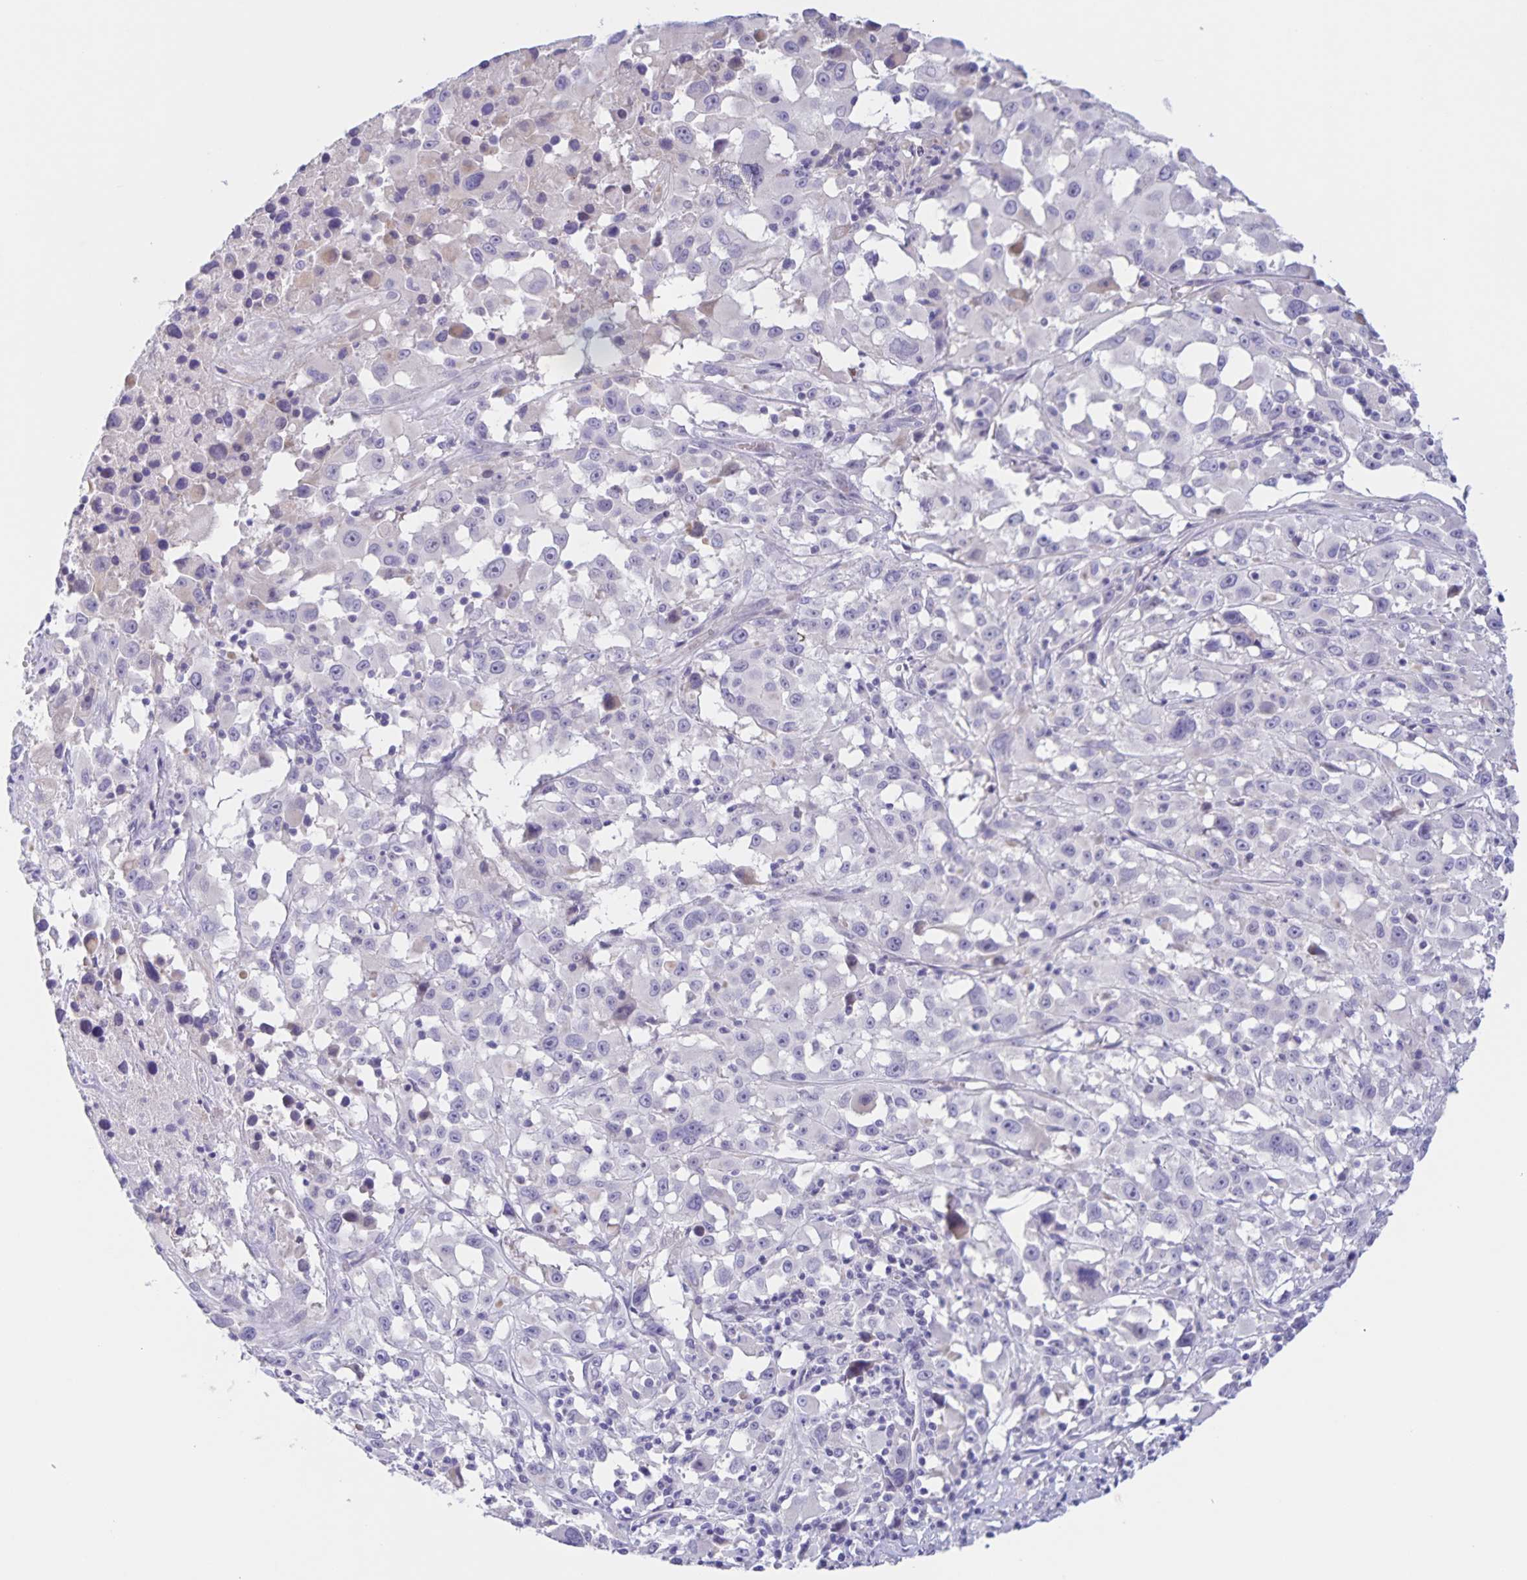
{"staining": {"intensity": "negative", "quantity": "none", "location": "none"}, "tissue": "melanoma", "cell_type": "Tumor cells", "image_type": "cancer", "snomed": [{"axis": "morphology", "description": "Malignant melanoma, Metastatic site"}, {"axis": "topography", "description": "Soft tissue"}], "caption": "This is an IHC photomicrograph of human melanoma. There is no expression in tumor cells.", "gene": "DMGDH", "patient": {"sex": "male", "age": 50}}